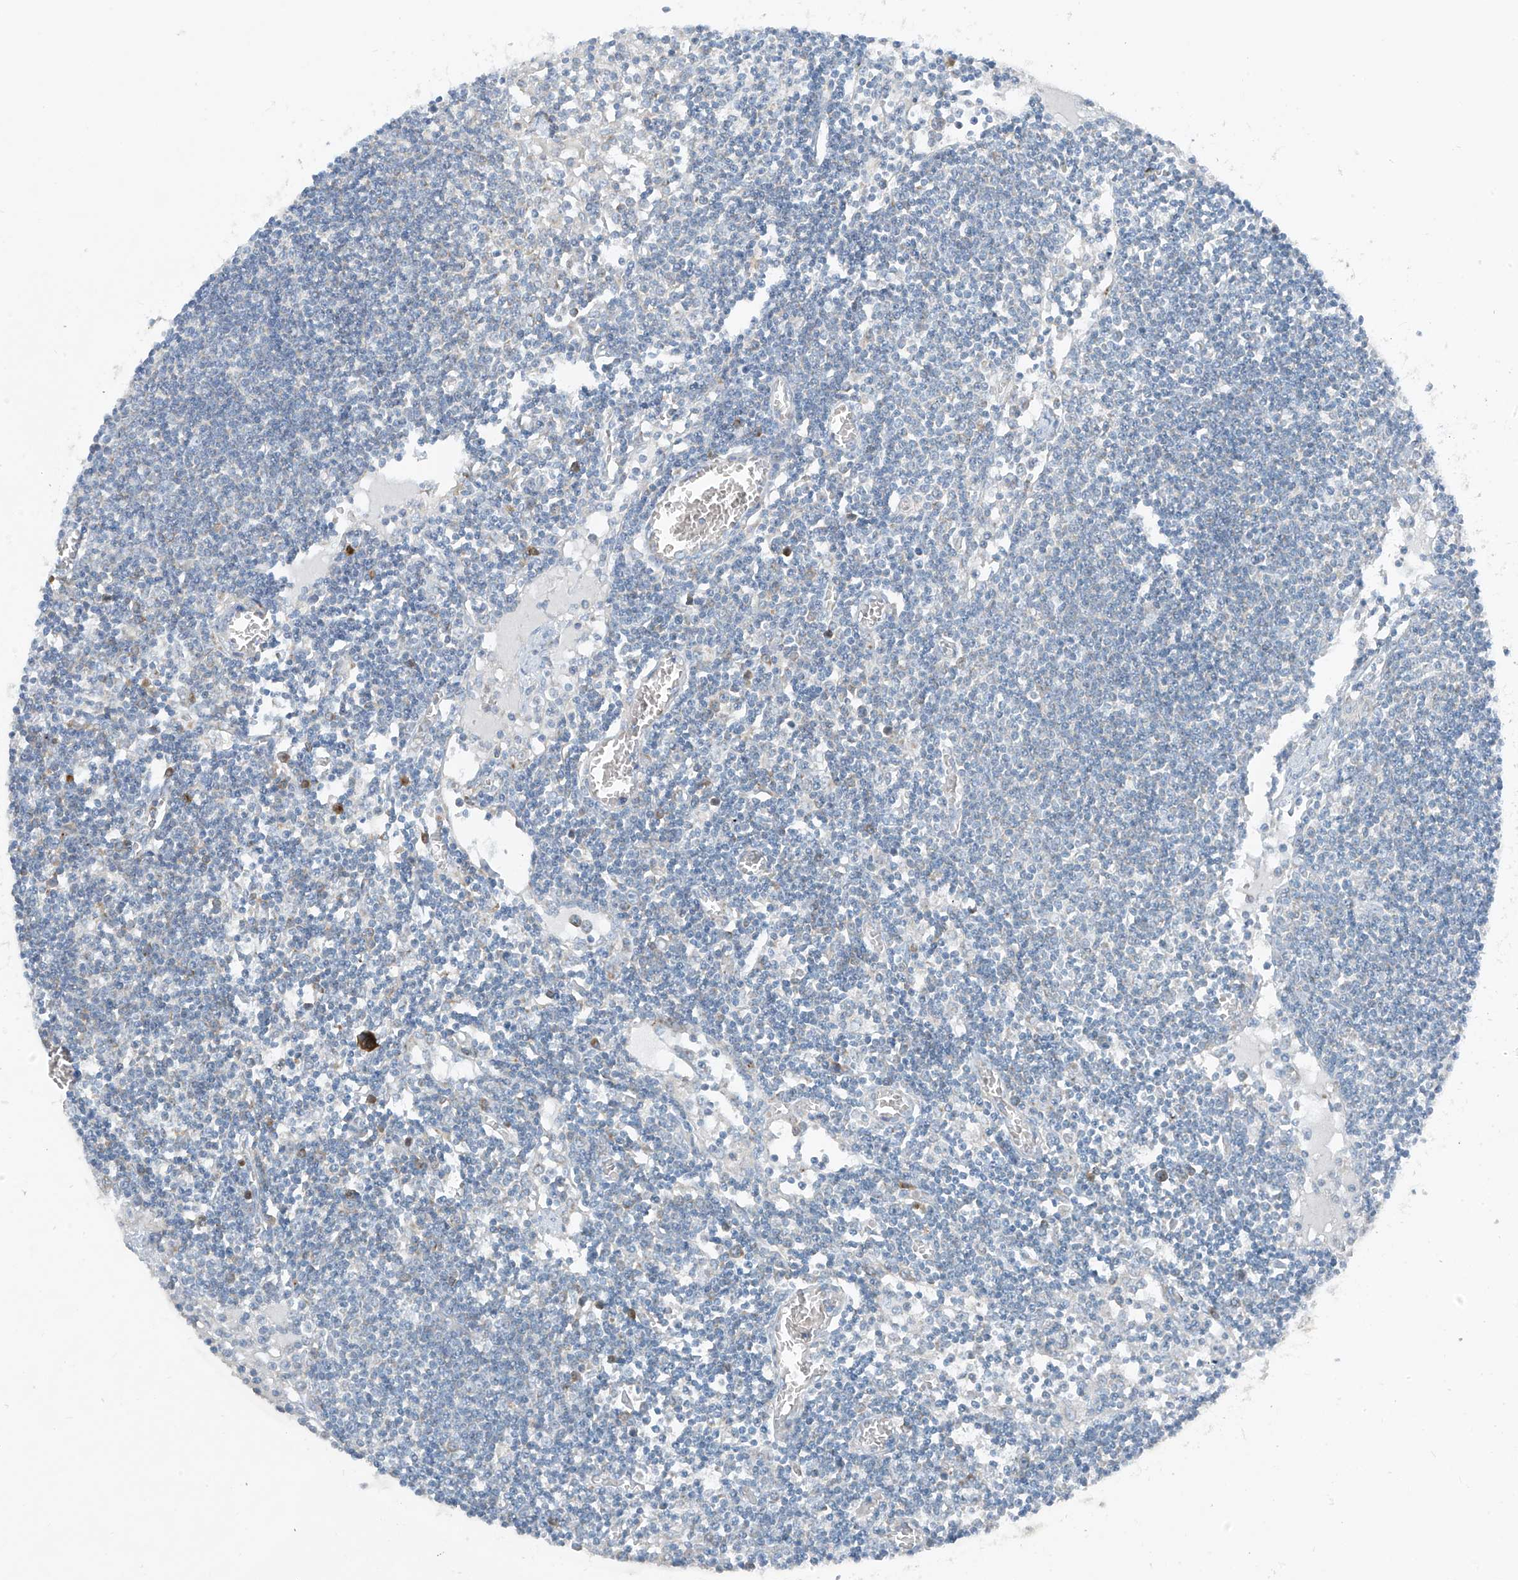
{"staining": {"intensity": "moderate", "quantity": "<25%", "location": "cytoplasmic/membranous"}, "tissue": "lymph node", "cell_type": "Germinal center cells", "image_type": "normal", "snomed": [{"axis": "morphology", "description": "Normal tissue, NOS"}, {"axis": "topography", "description": "Lymph node"}], "caption": "This image demonstrates benign lymph node stained with immunohistochemistry (IHC) to label a protein in brown. The cytoplasmic/membranous of germinal center cells show moderate positivity for the protein. Nuclei are counter-stained blue.", "gene": "SLC12A6", "patient": {"sex": "female", "age": 11}}